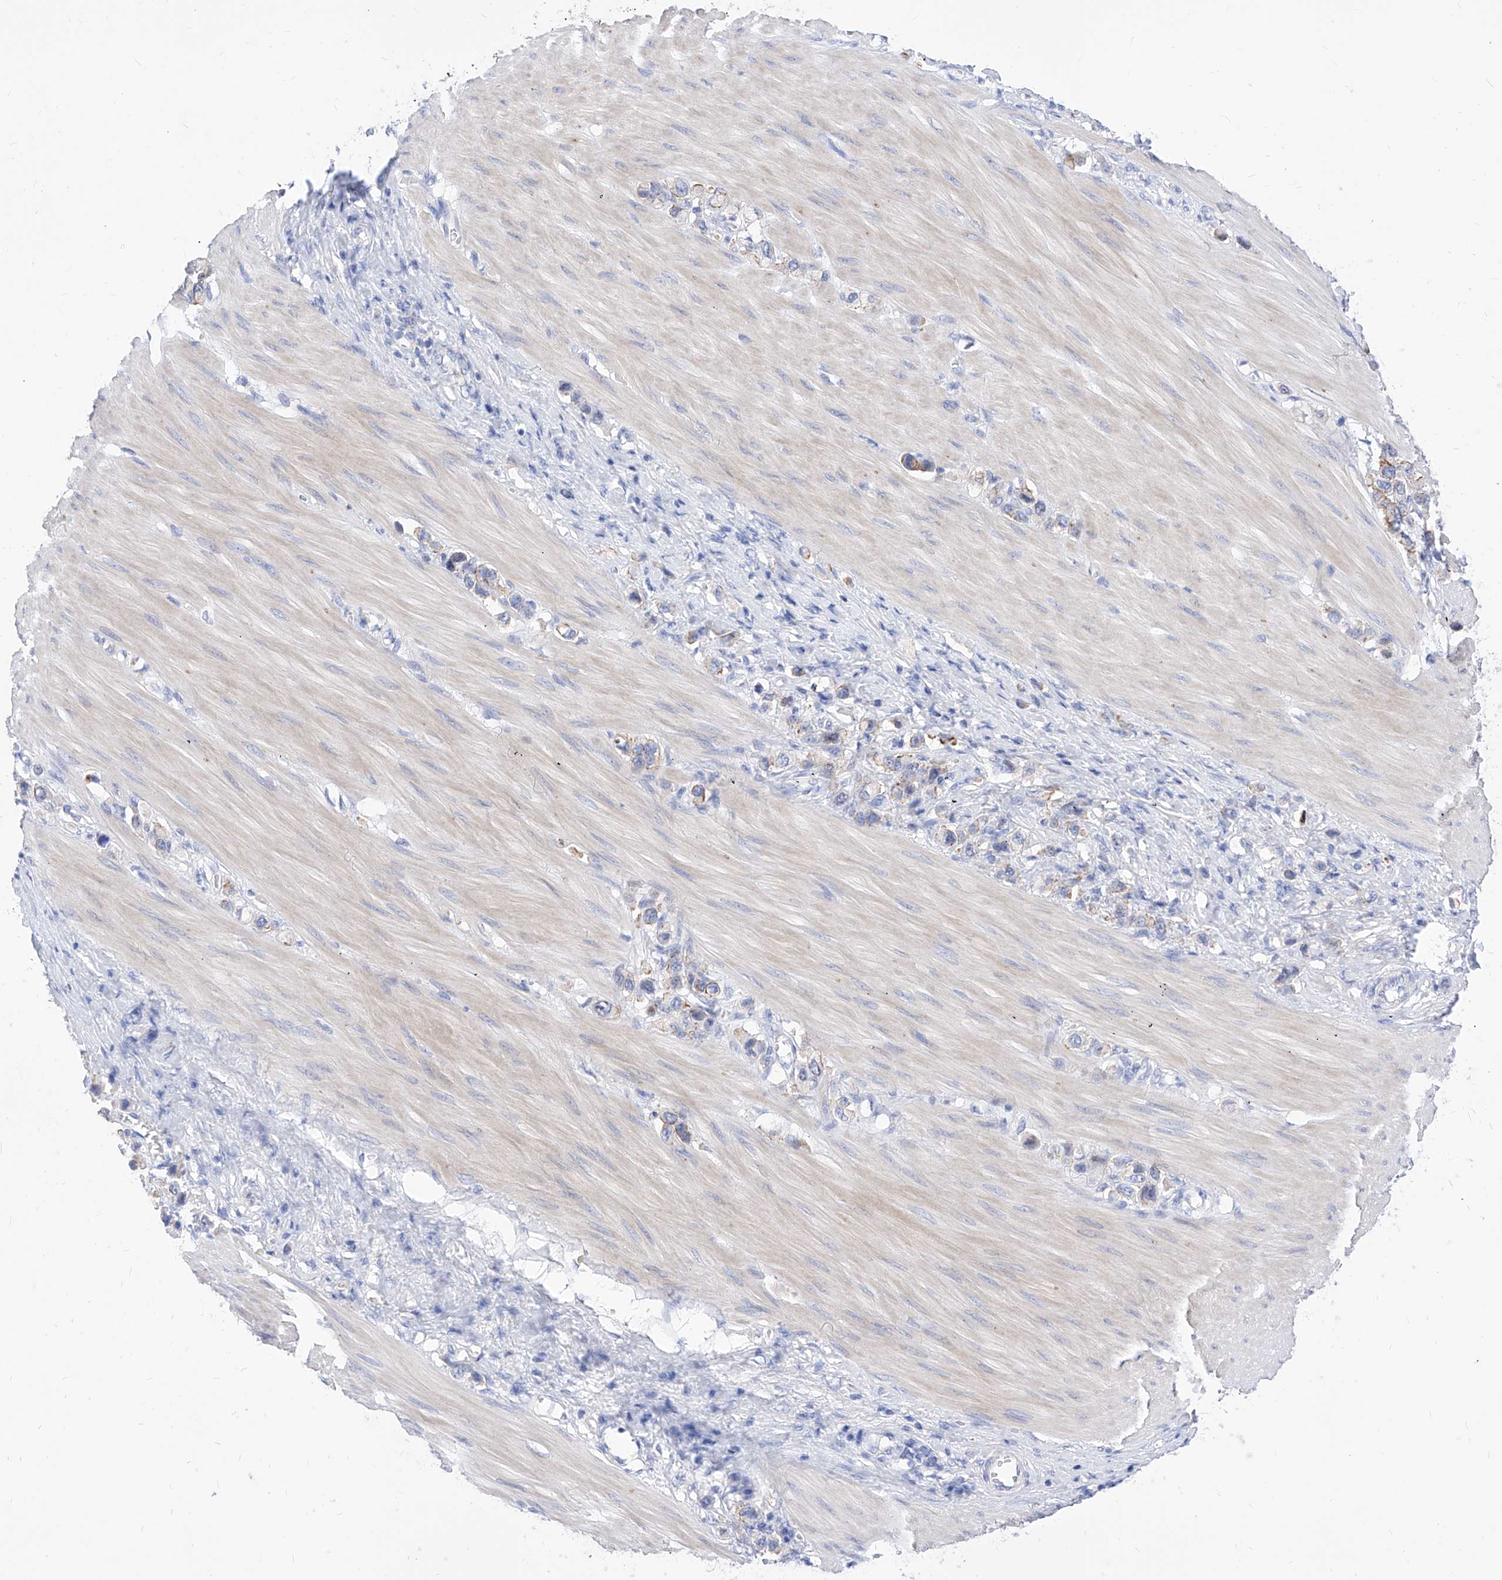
{"staining": {"intensity": "negative", "quantity": "none", "location": "none"}, "tissue": "stomach cancer", "cell_type": "Tumor cells", "image_type": "cancer", "snomed": [{"axis": "morphology", "description": "Adenocarcinoma, NOS"}, {"axis": "topography", "description": "Stomach"}], "caption": "This is an immunohistochemistry (IHC) photomicrograph of human stomach cancer (adenocarcinoma). There is no positivity in tumor cells.", "gene": "VAX1", "patient": {"sex": "female", "age": 65}}